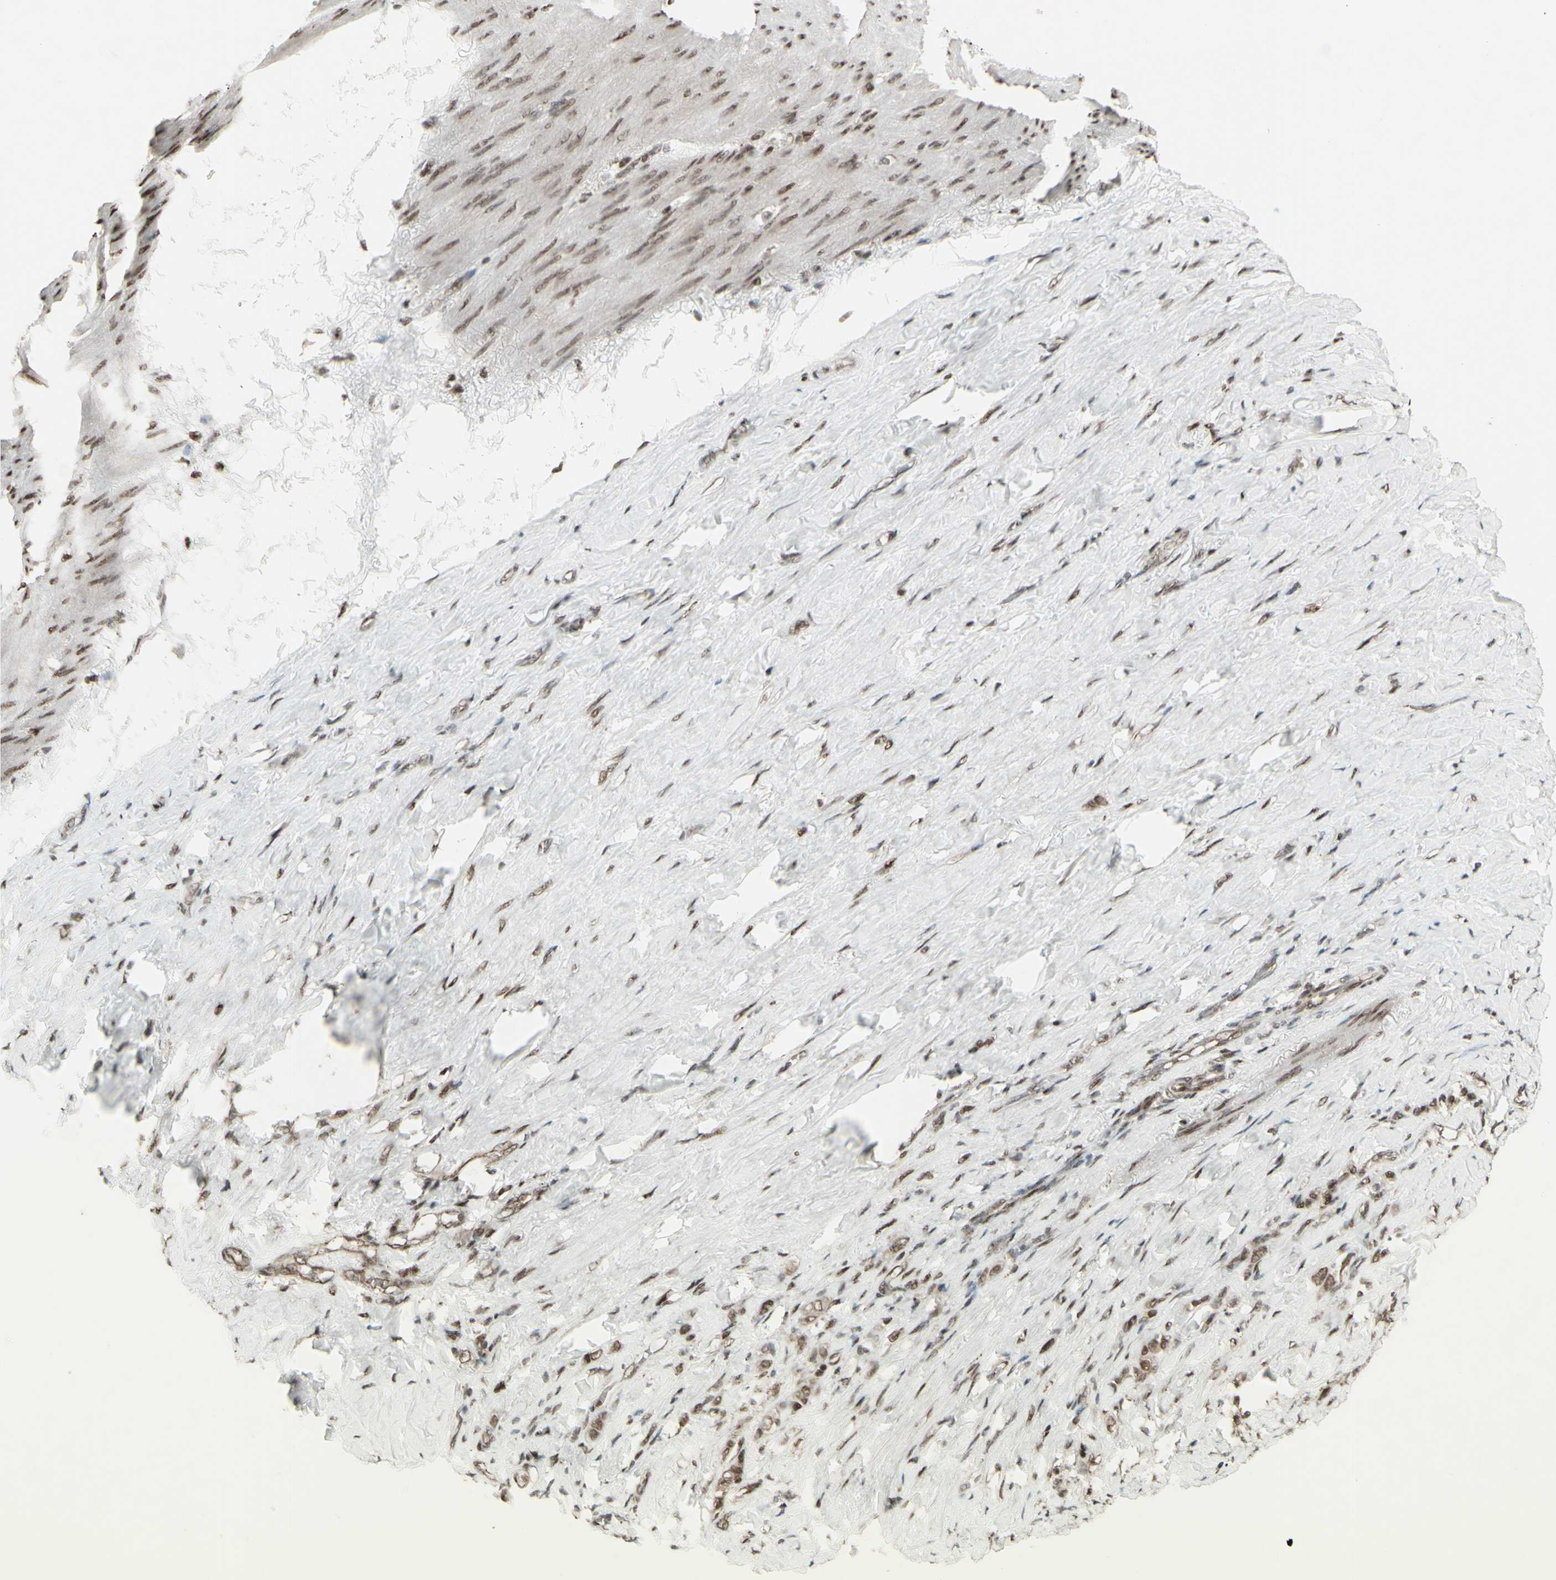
{"staining": {"intensity": "moderate", "quantity": ">75%", "location": "cytoplasmic/membranous,nuclear"}, "tissue": "stomach cancer", "cell_type": "Tumor cells", "image_type": "cancer", "snomed": [{"axis": "morphology", "description": "Adenocarcinoma, NOS"}, {"axis": "topography", "description": "Stomach"}], "caption": "Tumor cells exhibit medium levels of moderate cytoplasmic/membranous and nuclear expression in about >75% of cells in stomach cancer (adenocarcinoma).", "gene": "CBX1", "patient": {"sex": "male", "age": 82}}